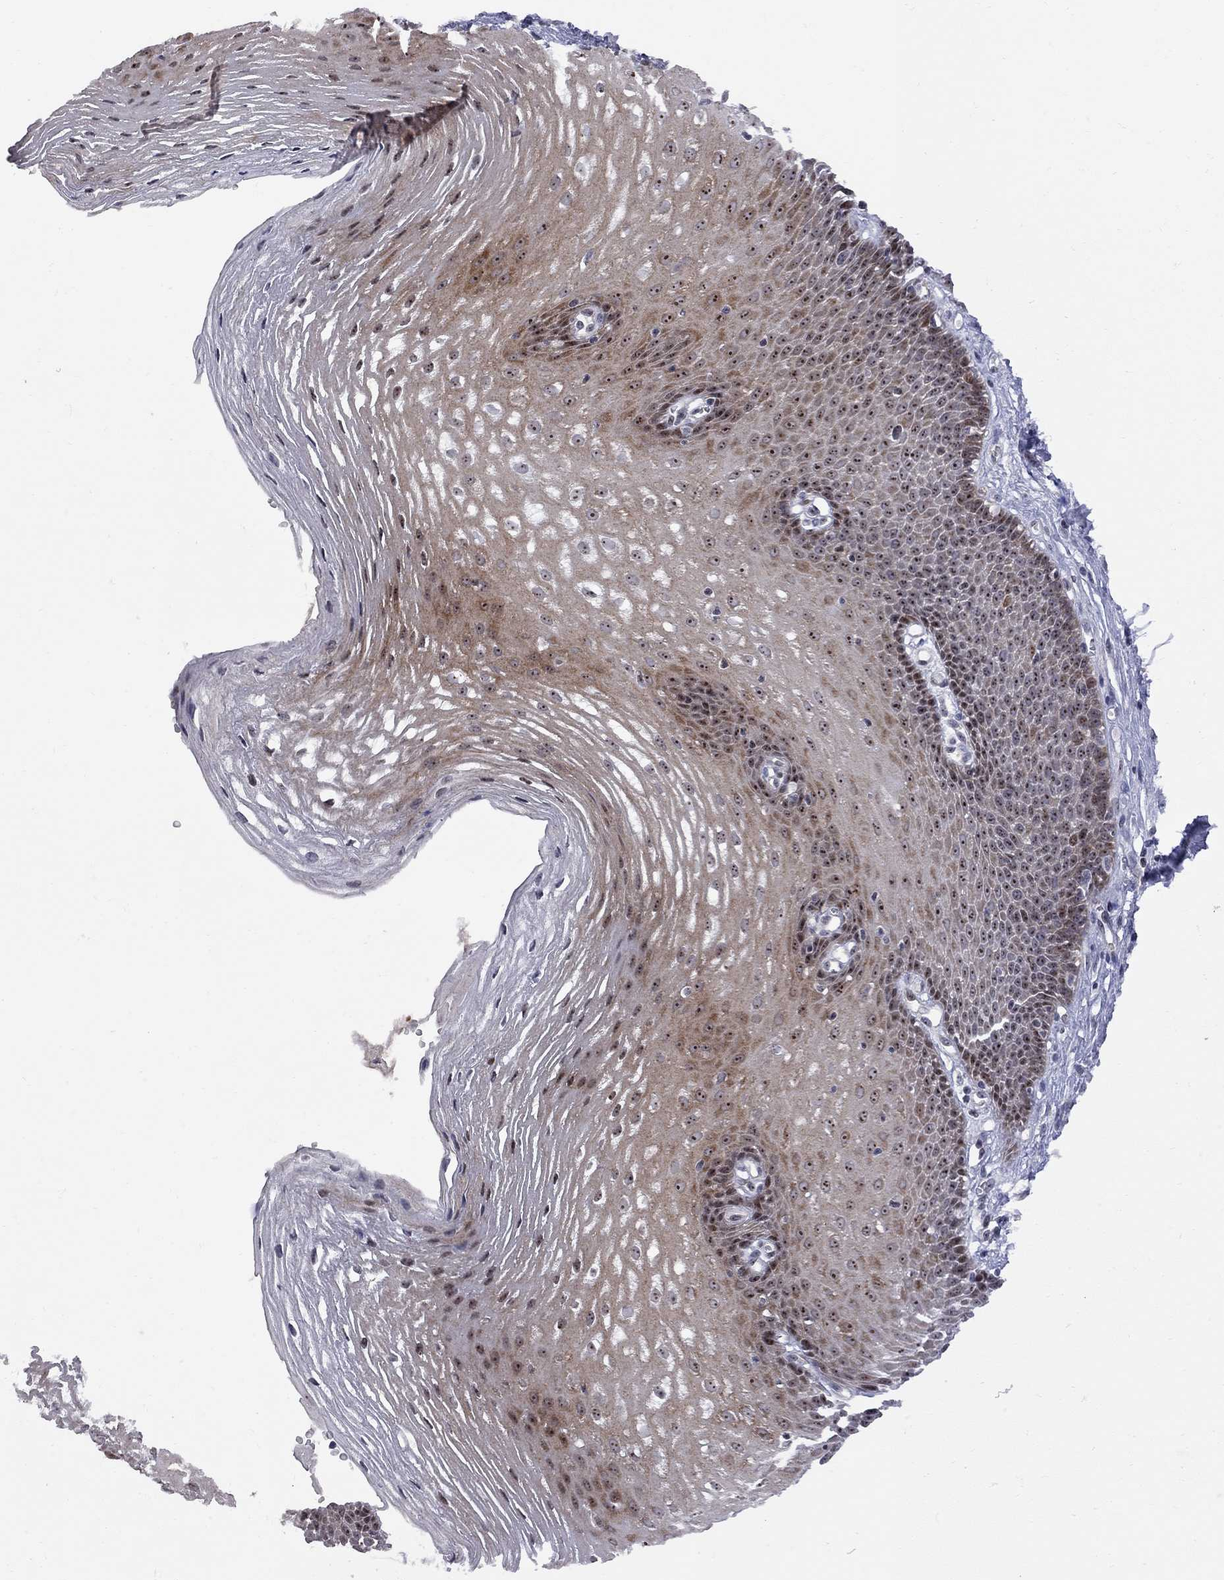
{"staining": {"intensity": "weak", "quantity": "25%-75%", "location": "cytoplasmic/membranous,nuclear"}, "tissue": "esophagus", "cell_type": "Squamous epithelial cells", "image_type": "normal", "snomed": [{"axis": "morphology", "description": "Normal tissue, NOS"}, {"axis": "topography", "description": "Esophagus"}], "caption": "A low amount of weak cytoplasmic/membranous,nuclear expression is seen in approximately 25%-75% of squamous epithelial cells in normal esophagus. Using DAB (brown) and hematoxylin (blue) stains, captured at high magnification using brightfield microscopy.", "gene": "DHX33", "patient": {"sex": "male", "age": 72}}